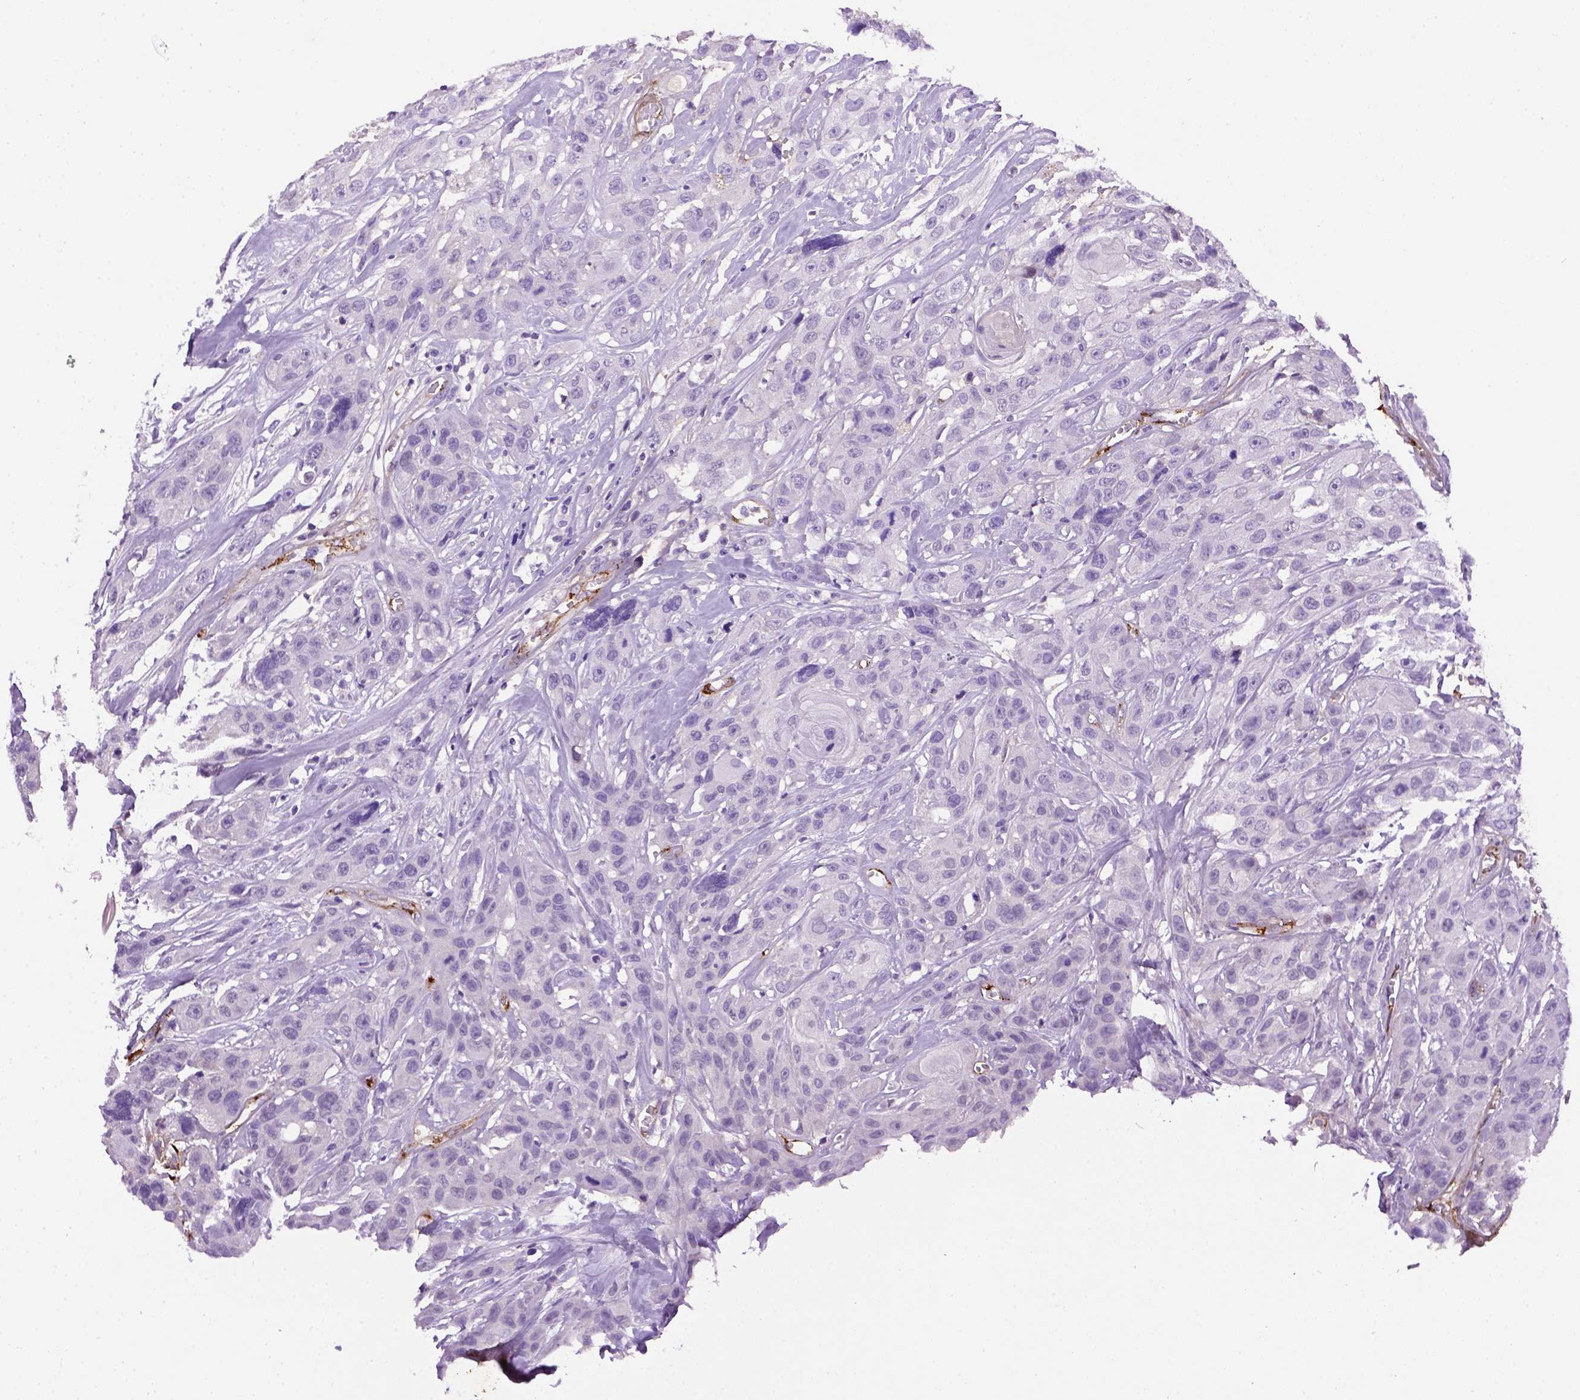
{"staining": {"intensity": "negative", "quantity": "none", "location": "none"}, "tissue": "head and neck cancer", "cell_type": "Tumor cells", "image_type": "cancer", "snomed": [{"axis": "morphology", "description": "Squamous cell carcinoma, NOS"}, {"axis": "topography", "description": "Head-Neck"}], "caption": "A high-resolution histopathology image shows immunohistochemistry (IHC) staining of head and neck cancer (squamous cell carcinoma), which demonstrates no significant expression in tumor cells.", "gene": "VWF", "patient": {"sex": "male", "age": 57}}